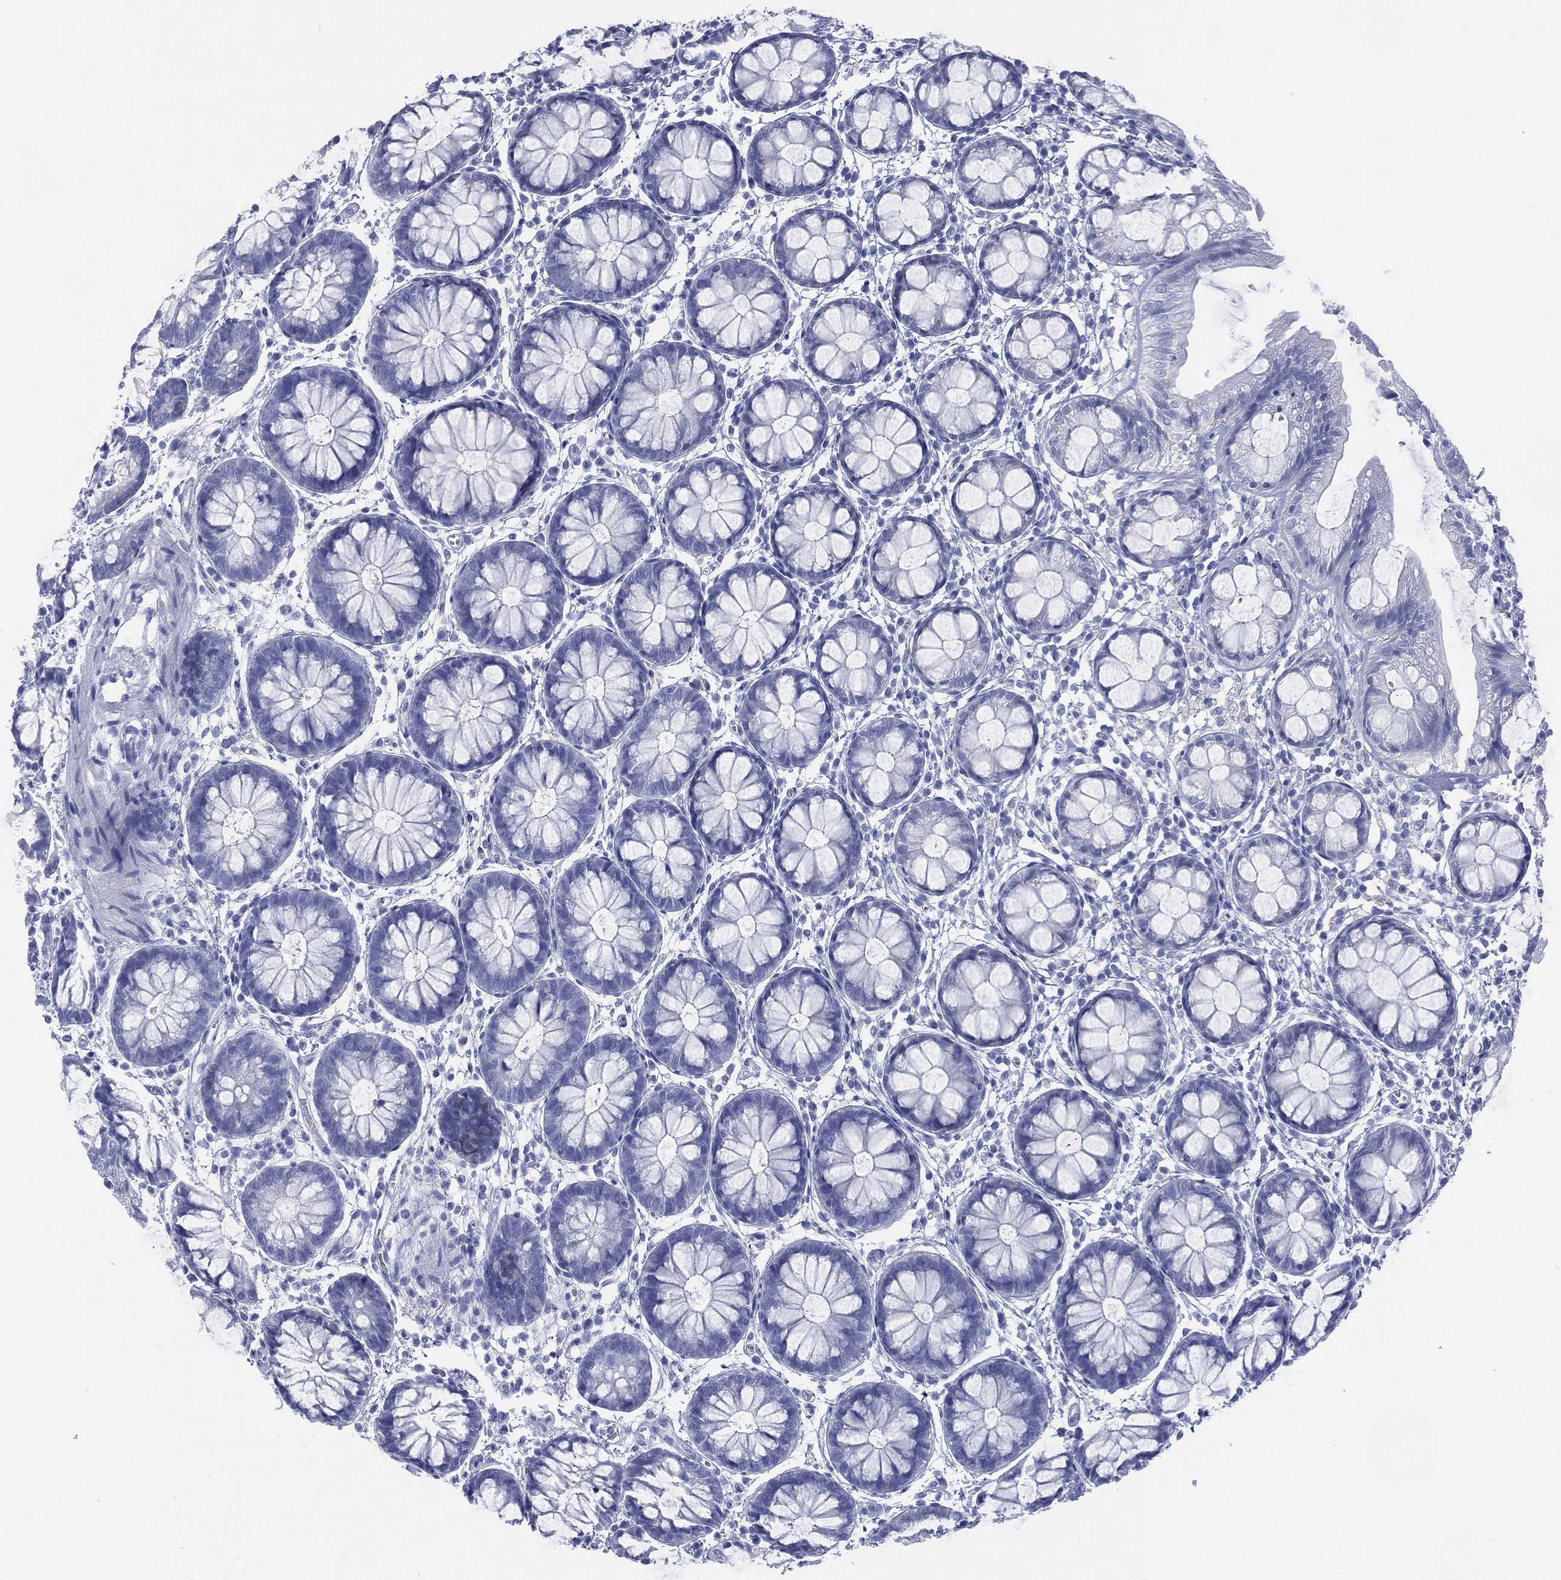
{"staining": {"intensity": "negative", "quantity": "none", "location": "none"}, "tissue": "rectum", "cell_type": "Glandular cells", "image_type": "normal", "snomed": [{"axis": "morphology", "description": "Normal tissue, NOS"}, {"axis": "topography", "description": "Rectum"}], "caption": "This is an immunohistochemistry histopathology image of normal human rectum. There is no staining in glandular cells.", "gene": "ENSG00000285953", "patient": {"sex": "male", "age": 57}}